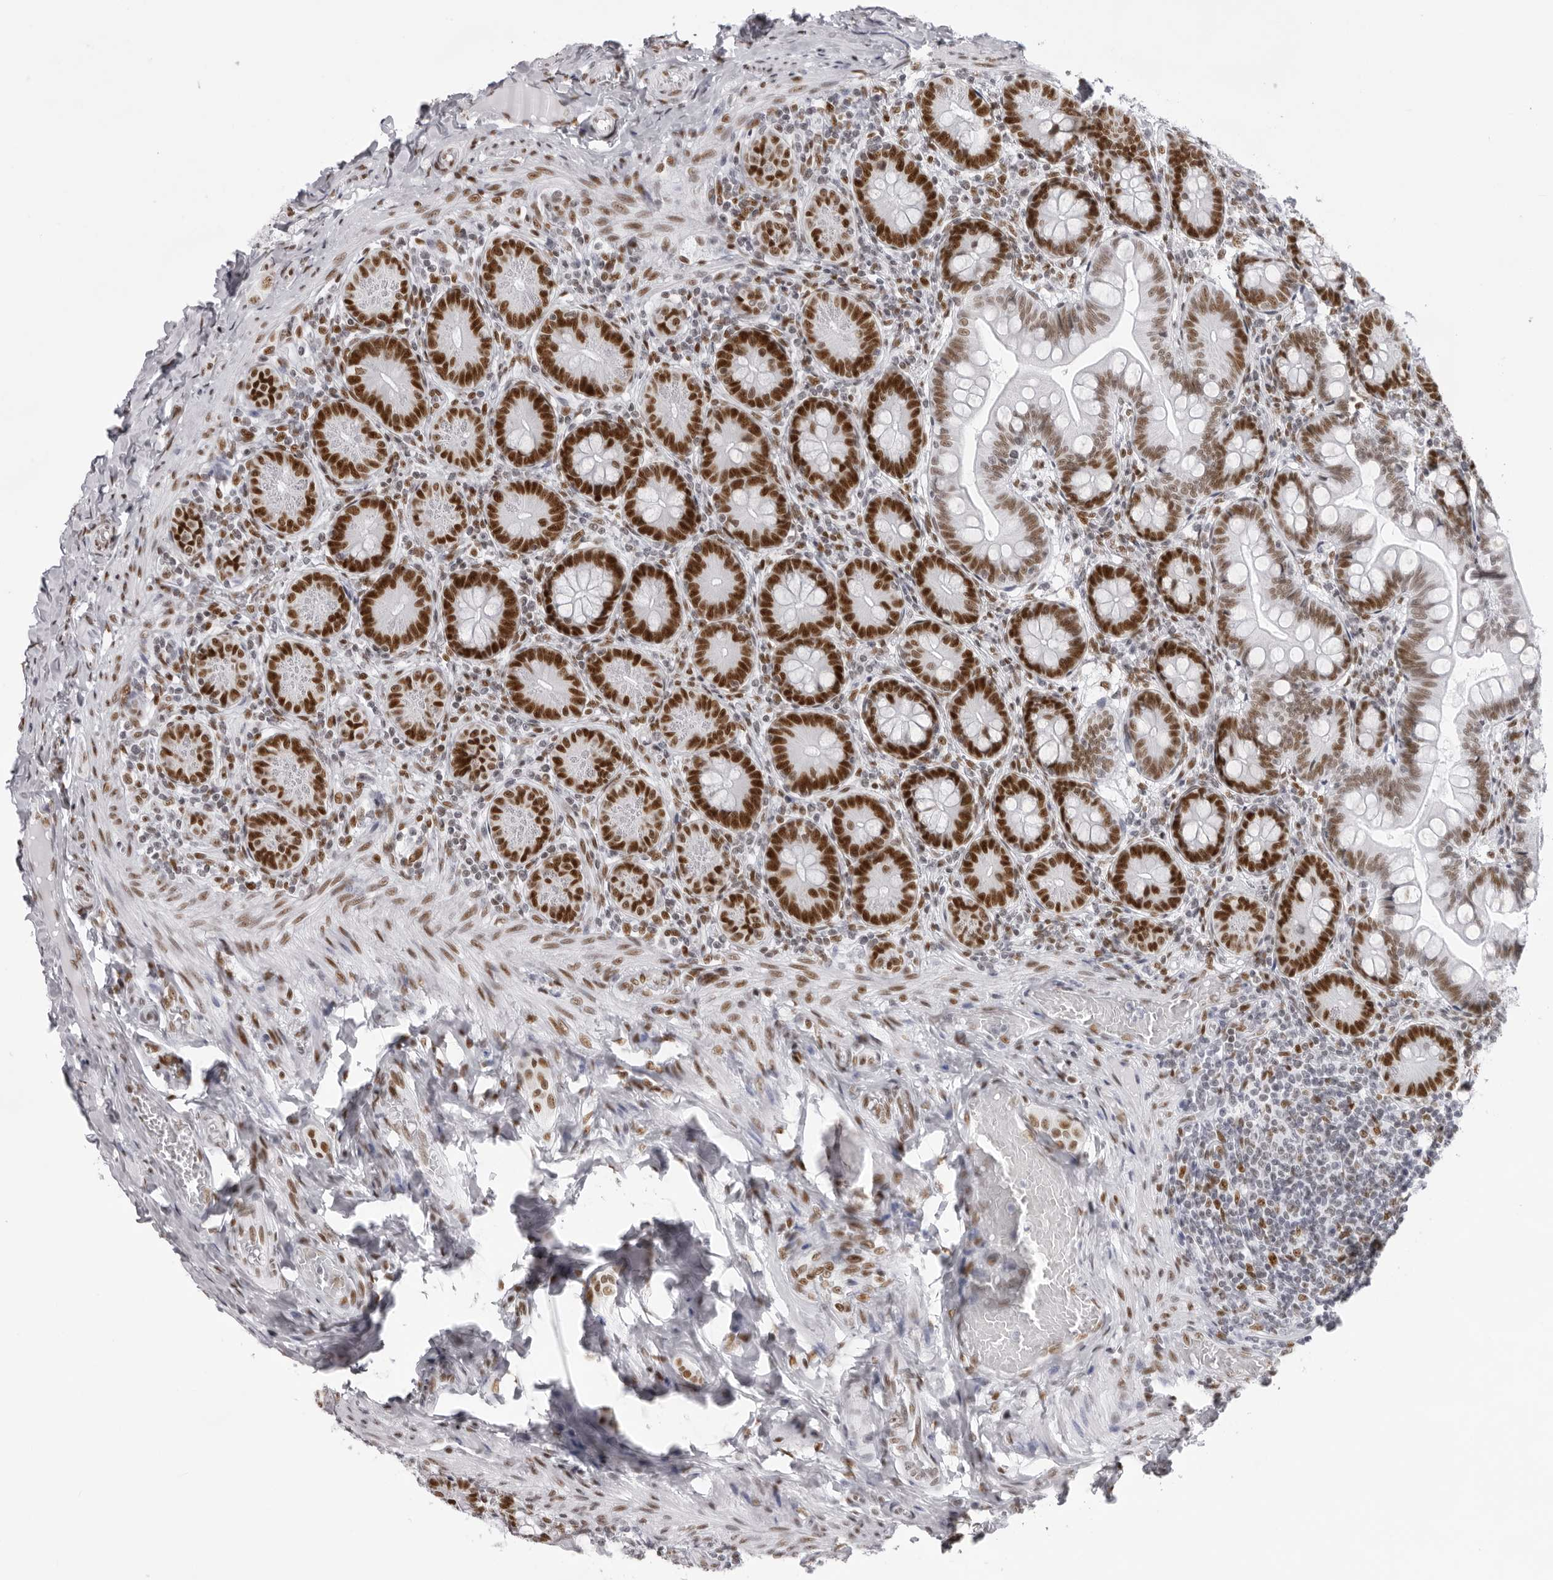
{"staining": {"intensity": "strong", "quantity": "25%-75%", "location": "nuclear"}, "tissue": "small intestine", "cell_type": "Glandular cells", "image_type": "normal", "snomed": [{"axis": "morphology", "description": "Normal tissue, NOS"}, {"axis": "topography", "description": "Small intestine"}], "caption": "Strong nuclear positivity for a protein is present in about 25%-75% of glandular cells of benign small intestine using immunohistochemistry.", "gene": "IRF2BP2", "patient": {"sex": "male", "age": 7}}